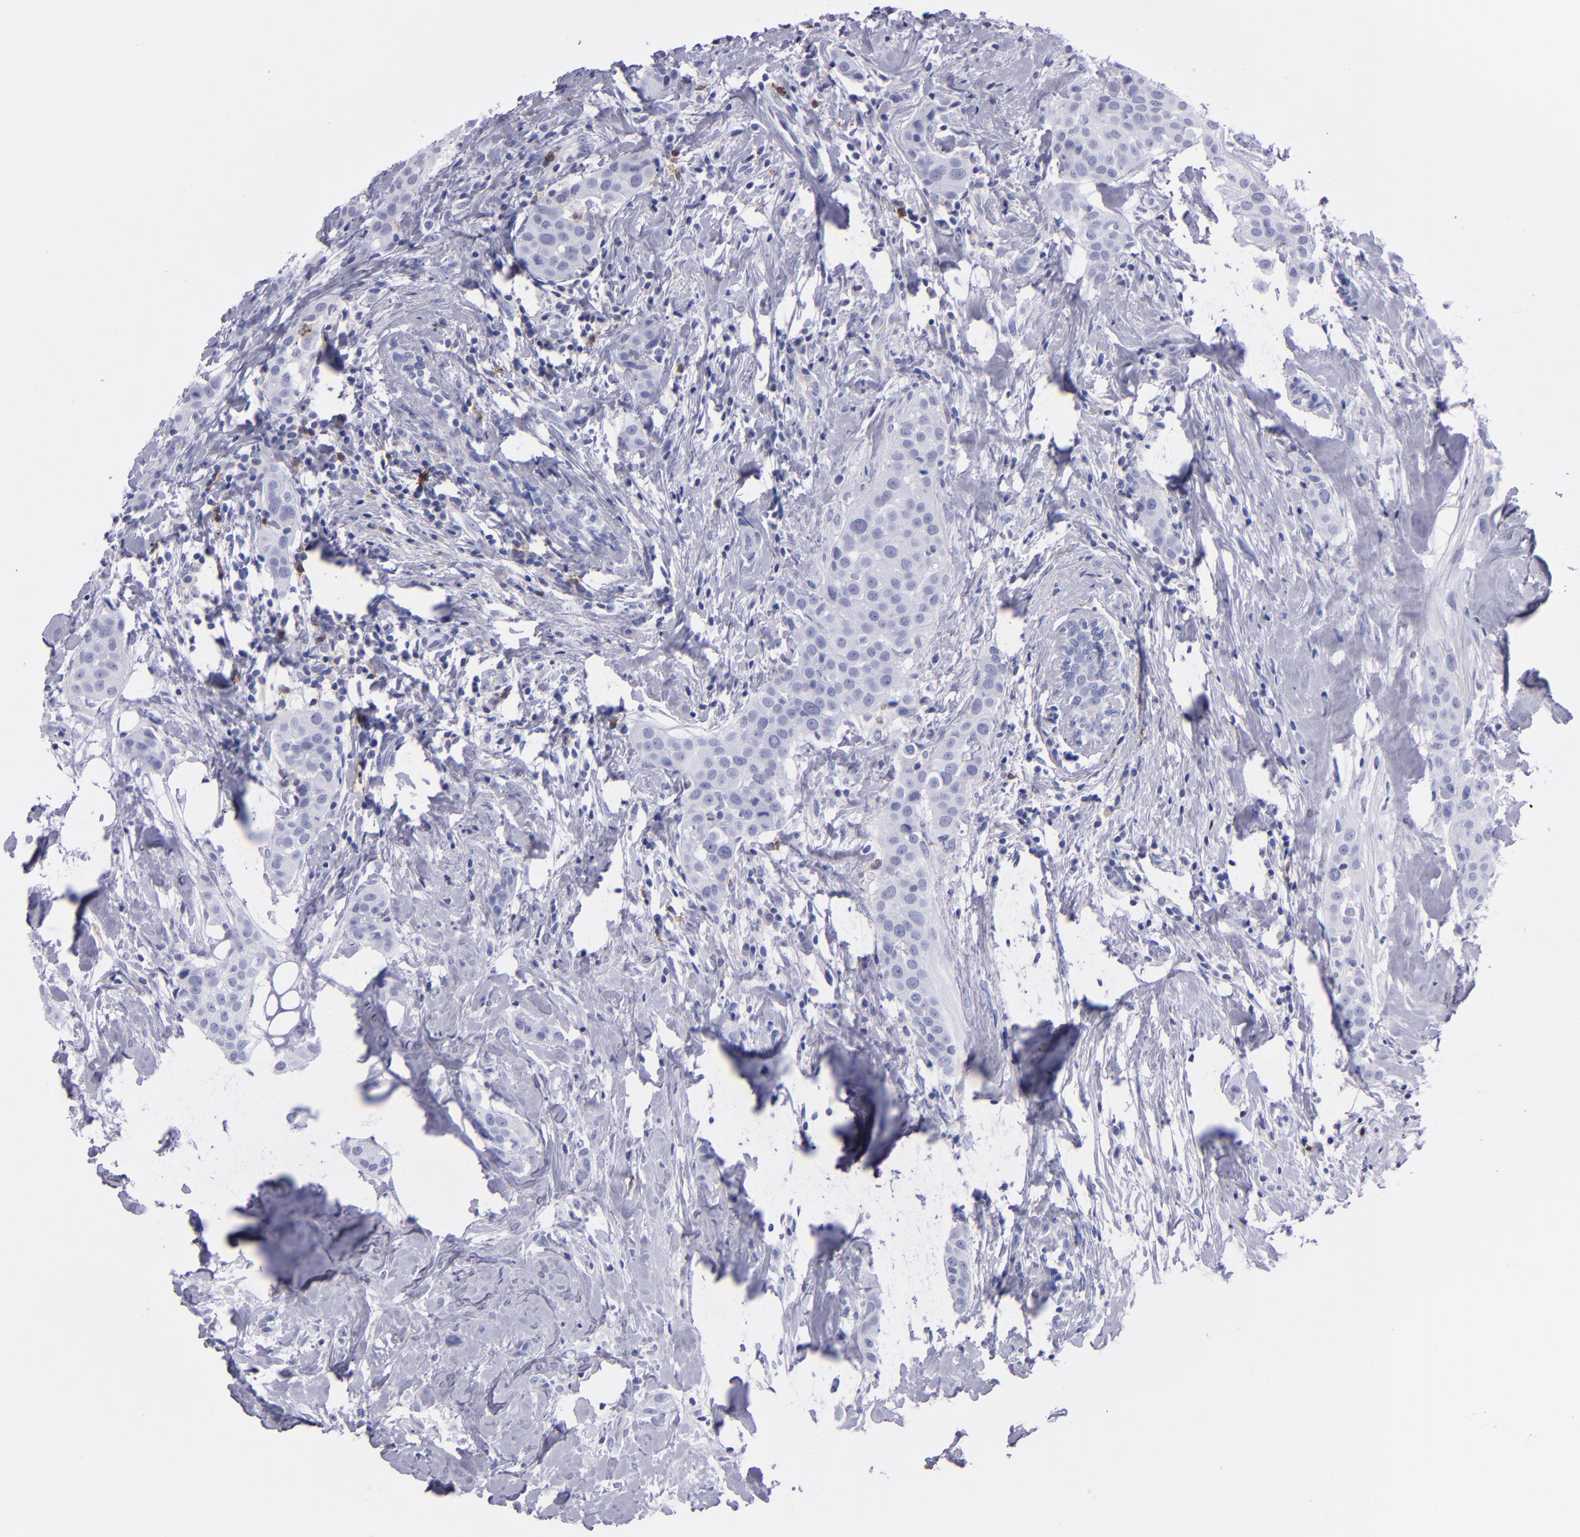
{"staining": {"intensity": "negative", "quantity": "none", "location": "none"}, "tissue": "breast cancer", "cell_type": "Tumor cells", "image_type": "cancer", "snomed": [{"axis": "morphology", "description": "Duct carcinoma"}, {"axis": "topography", "description": "Breast"}], "caption": "Tumor cells are negative for protein expression in human intraductal carcinoma (breast). Brightfield microscopy of immunohistochemistry stained with DAB (brown) and hematoxylin (blue), captured at high magnification.", "gene": "CD37", "patient": {"sex": "female", "age": 45}}